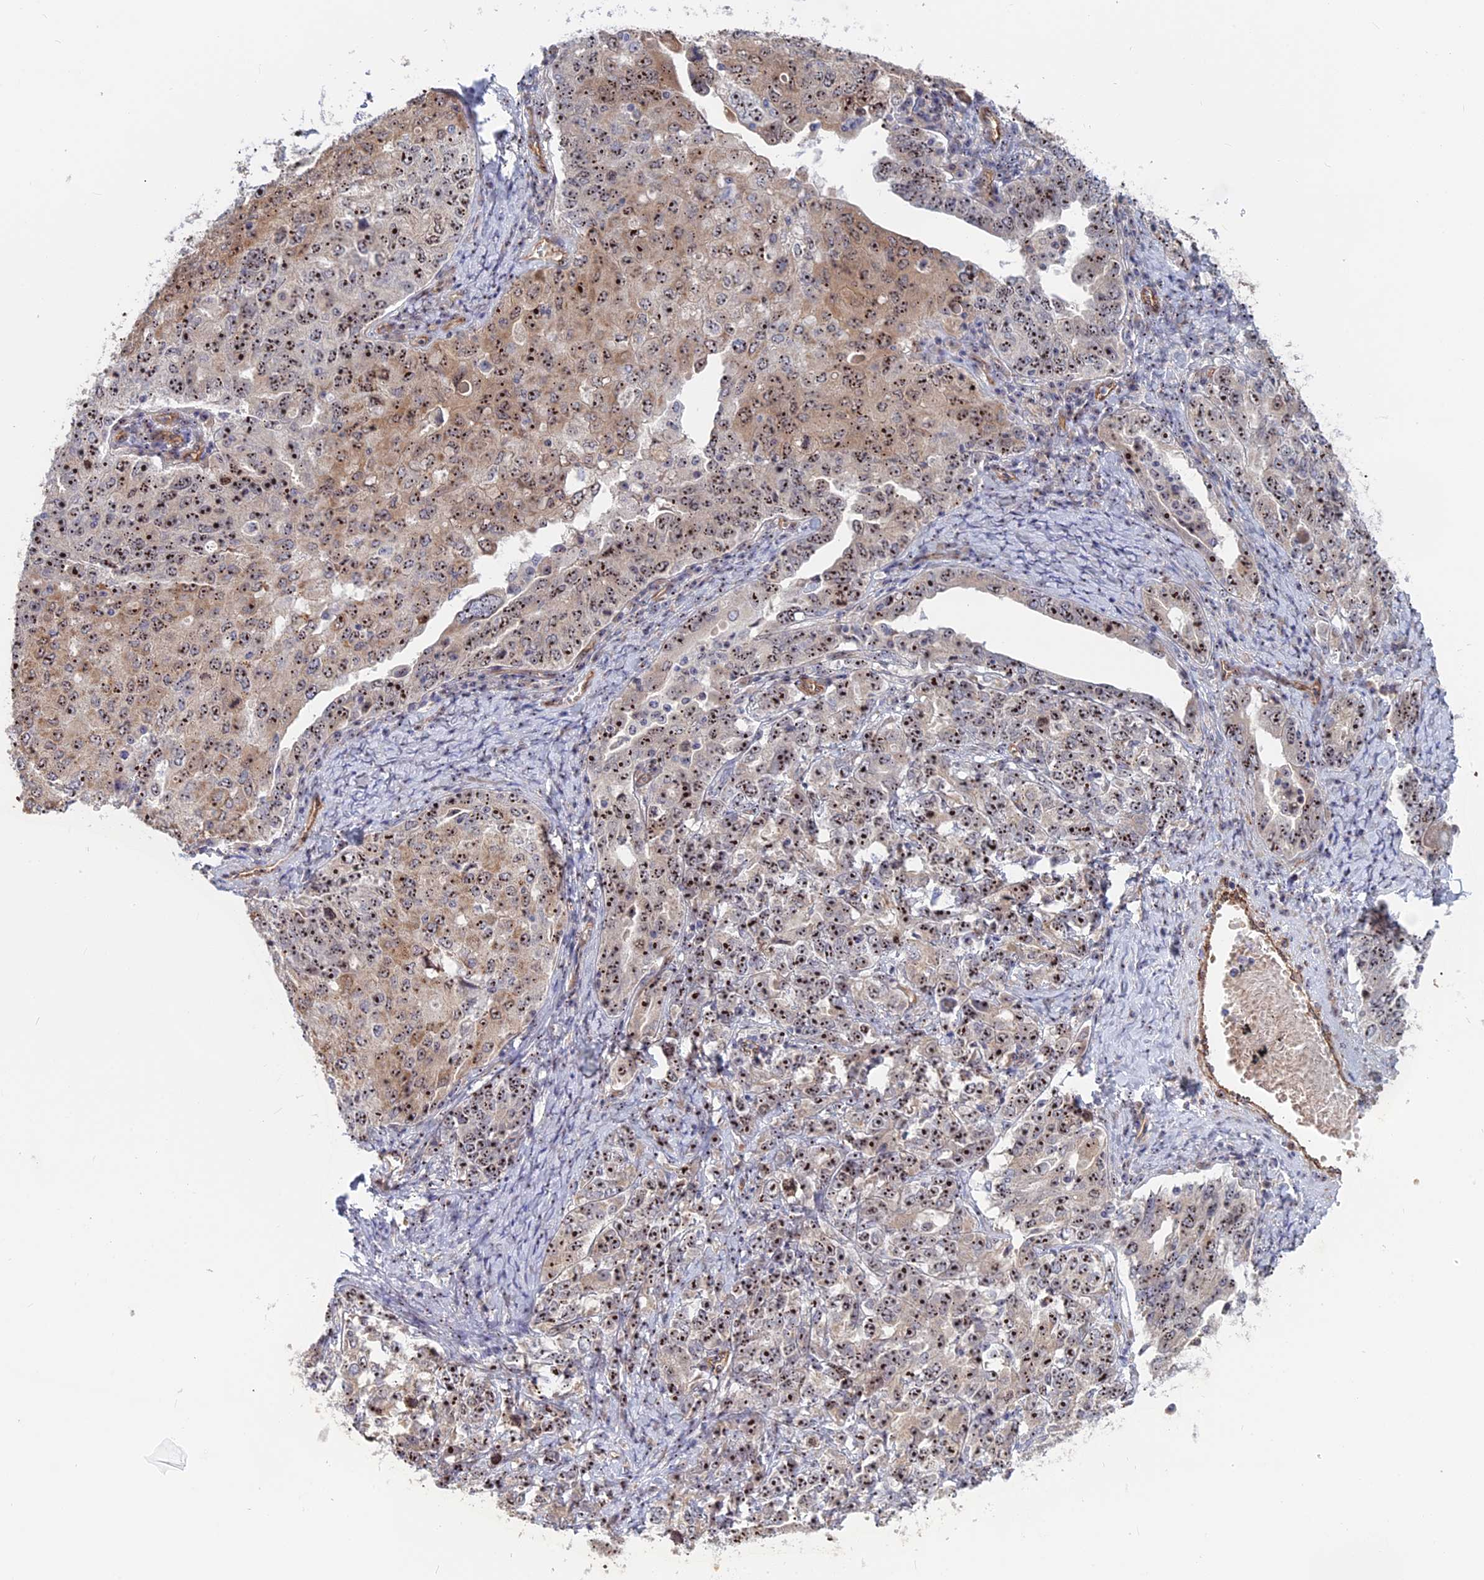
{"staining": {"intensity": "moderate", "quantity": ">75%", "location": "cytoplasmic/membranous,nuclear"}, "tissue": "ovarian cancer", "cell_type": "Tumor cells", "image_type": "cancer", "snomed": [{"axis": "morphology", "description": "Carcinoma, endometroid"}, {"axis": "topography", "description": "Ovary"}], "caption": "A photomicrograph showing moderate cytoplasmic/membranous and nuclear expression in about >75% of tumor cells in ovarian cancer, as visualized by brown immunohistochemical staining.", "gene": "DBNDD1", "patient": {"sex": "female", "age": 62}}